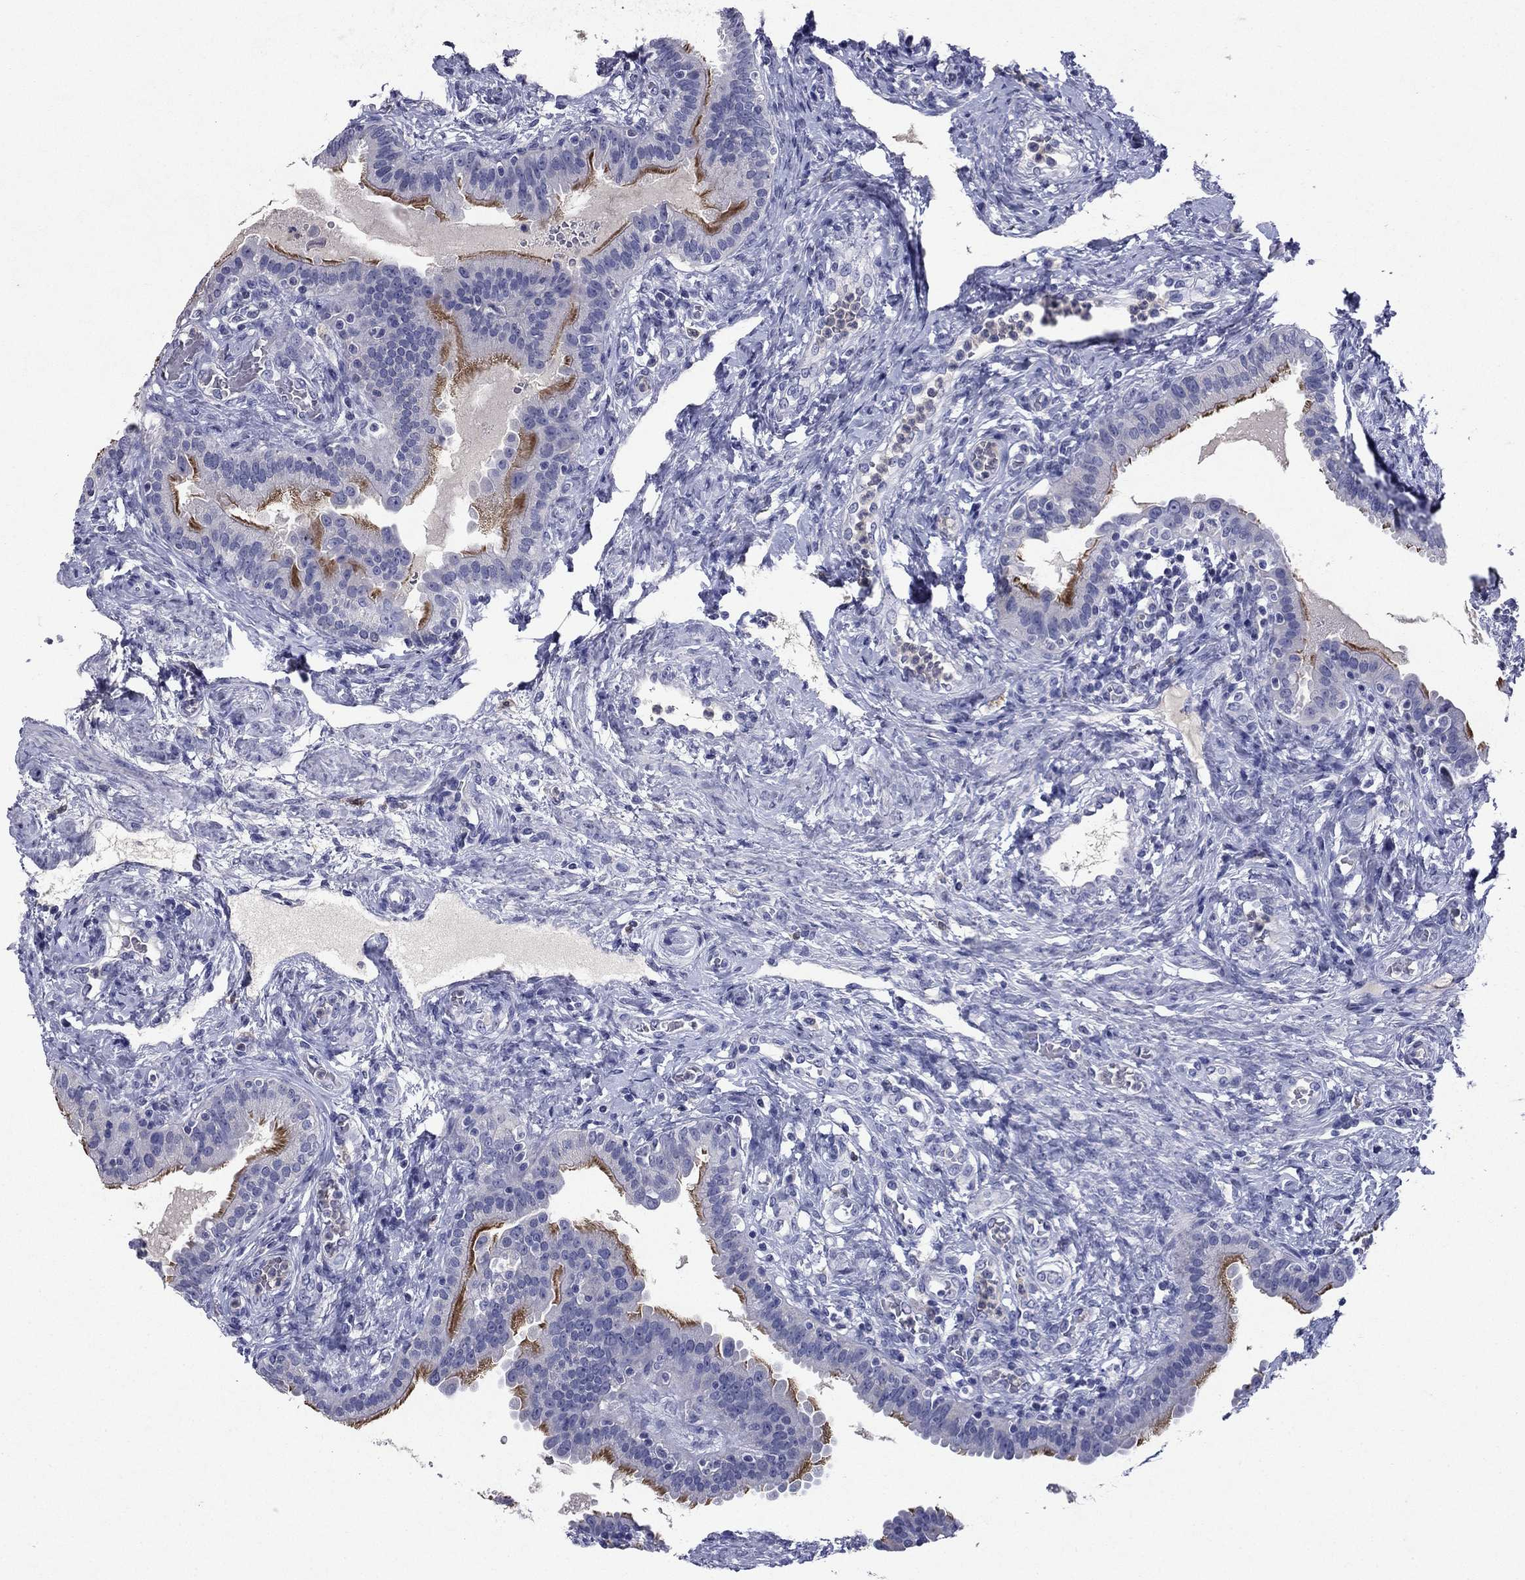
{"staining": {"intensity": "strong", "quantity": "<25%", "location": "cytoplasmic/membranous"}, "tissue": "fallopian tube", "cell_type": "Glandular cells", "image_type": "normal", "snomed": [{"axis": "morphology", "description": "Normal tissue, NOS"}, {"axis": "topography", "description": "Fallopian tube"}, {"axis": "topography", "description": "Ovary"}], "caption": "Fallopian tube stained with DAB immunohistochemistry reveals medium levels of strong cytoplasmic/membranous staining in about <25% of glandular cells.", "gene": "CFAP119", "patient": {"sex": "female", "age": 41}}